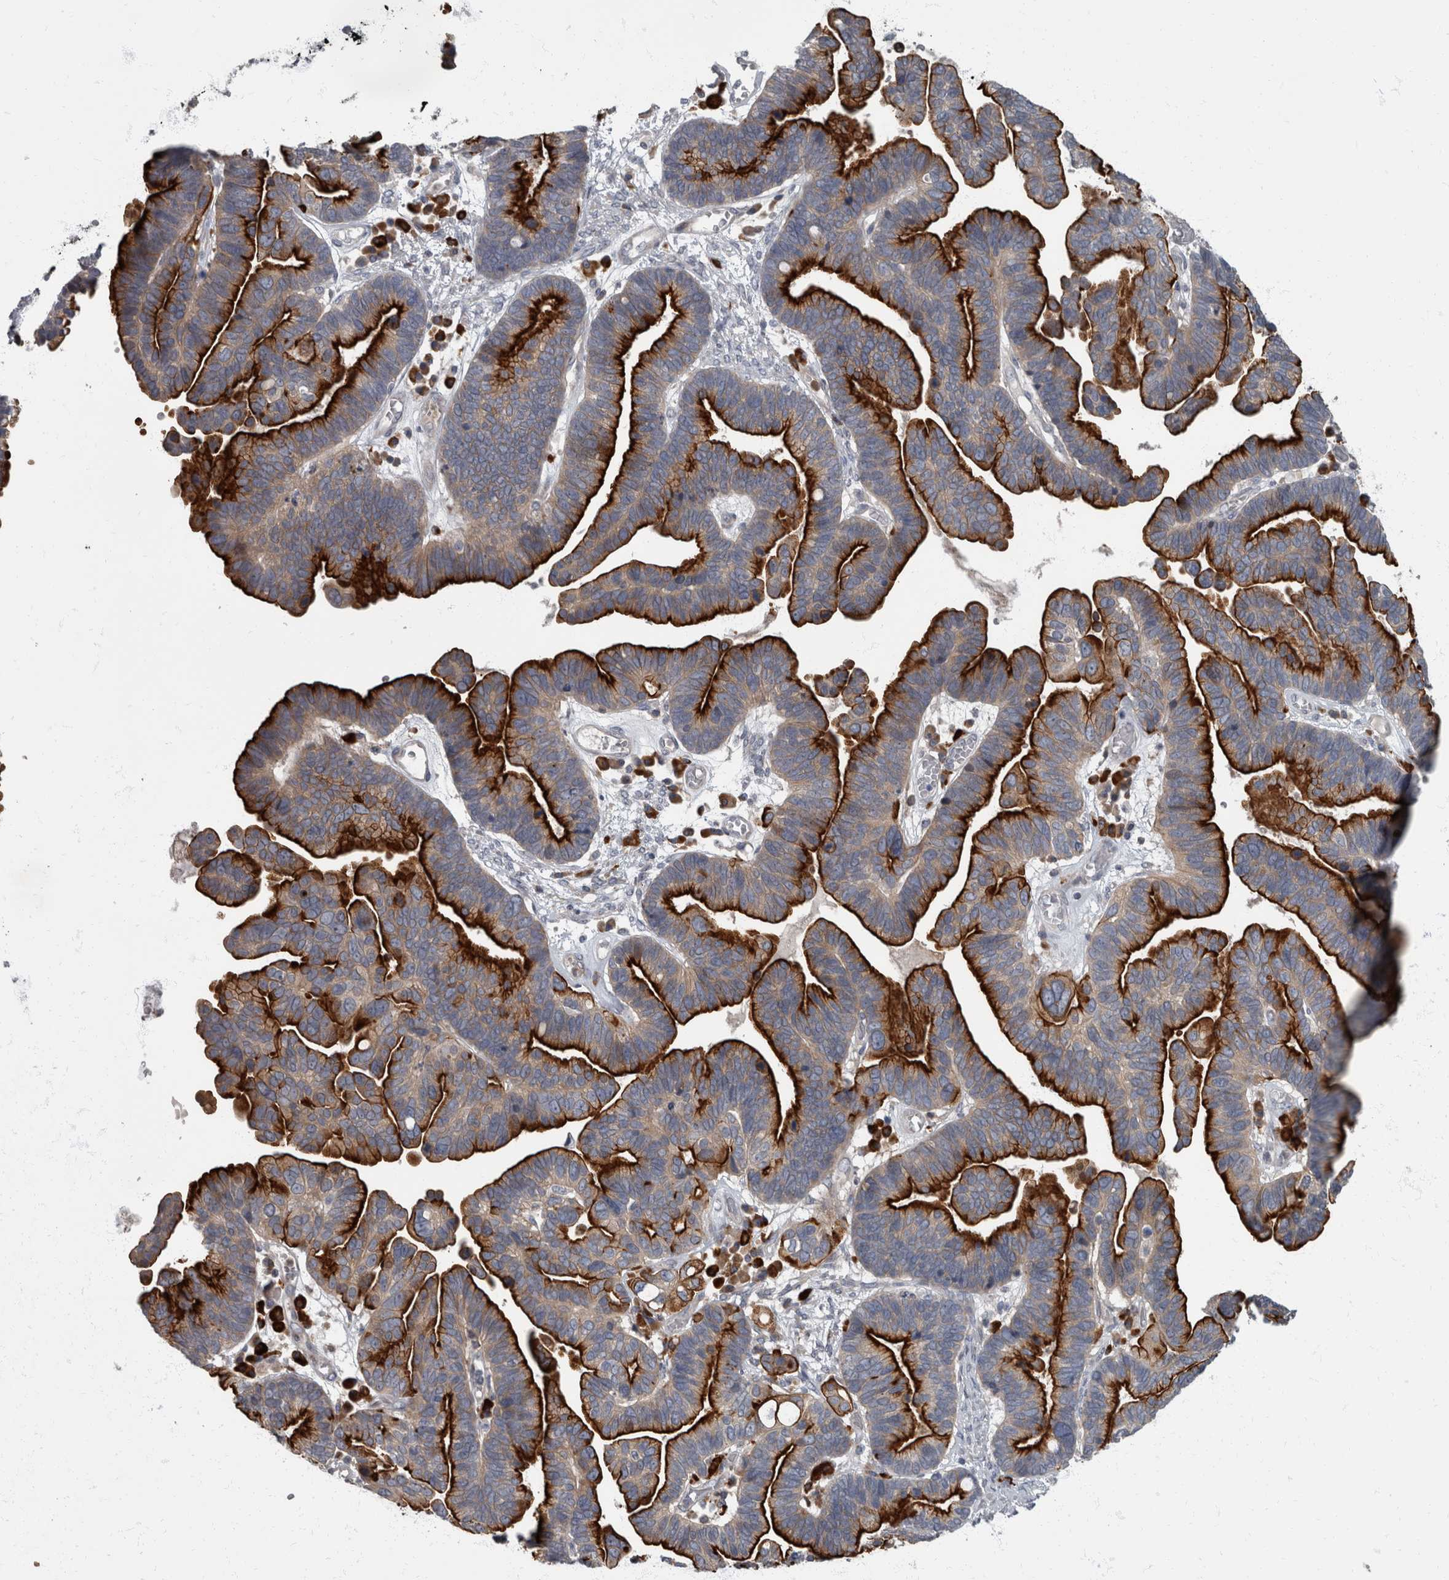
{"staining": {"intensity": "strong", "quantity": "25%-75%", "location": "cytoplasmic/membranous"}, "tissue": "ovarian cancer", "cell_type": "Tumor cells", "image_type": "cancer", "snomed": [{"axis": "morphology", "description": "Cystadenocarcinoma, serous, NOS"}, {"axis": "topography", "description": "Ovary"}], "caption": "Human ovarian serous cystadenocarcinoma stained with a brown dye reveals strong cytoplasmic/membranous positive positivity in approximately 25%-75% of tumor cells.", "gene": "CDC42BPG", "patient": {"sex": "female", "age": 56}}